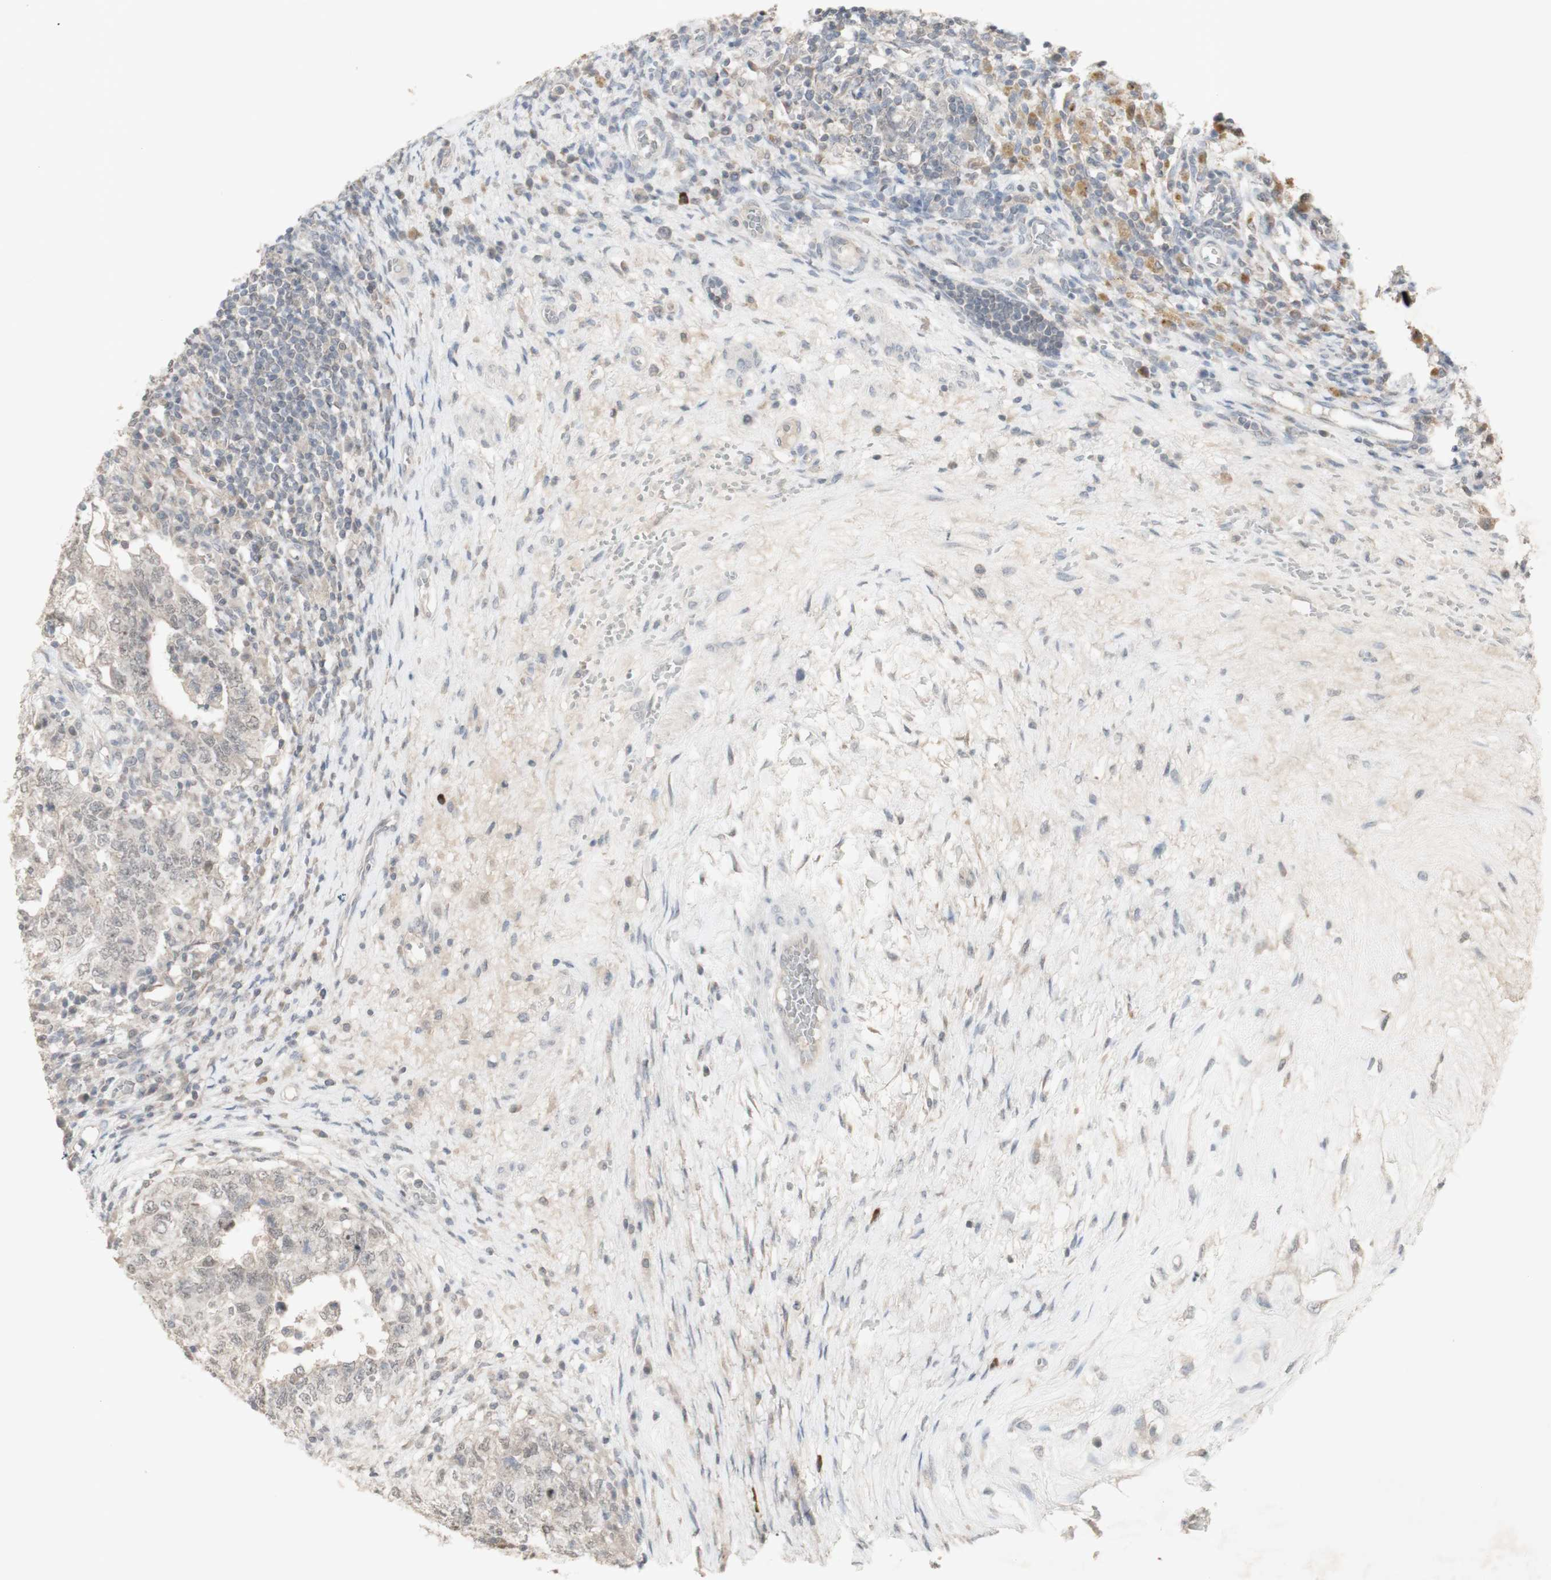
{"staining": {"intensity": "moderate", "quantity": "25%-75%", "location": "cytoplasmic/membranous,nuclear"}, "tissue": "testis cancer", "cell_type": "Tumor cells", "image_type": "cancer", "snomed": [{"axis": "morphology", "description": "Carcinoma, Embryonal, NOS"}, {"axis": "topography", "description": "Testis"}], "caption": "About 25%-75% of tumor cells in testis embryonal carcinoma demonstrate moderate cytoplasmic/membranous and nuclear protein positivity as visualized by brown immunohistochemical staining.", "gene": "C1orf116", "patient": {"sex": "male", "age": 26}}